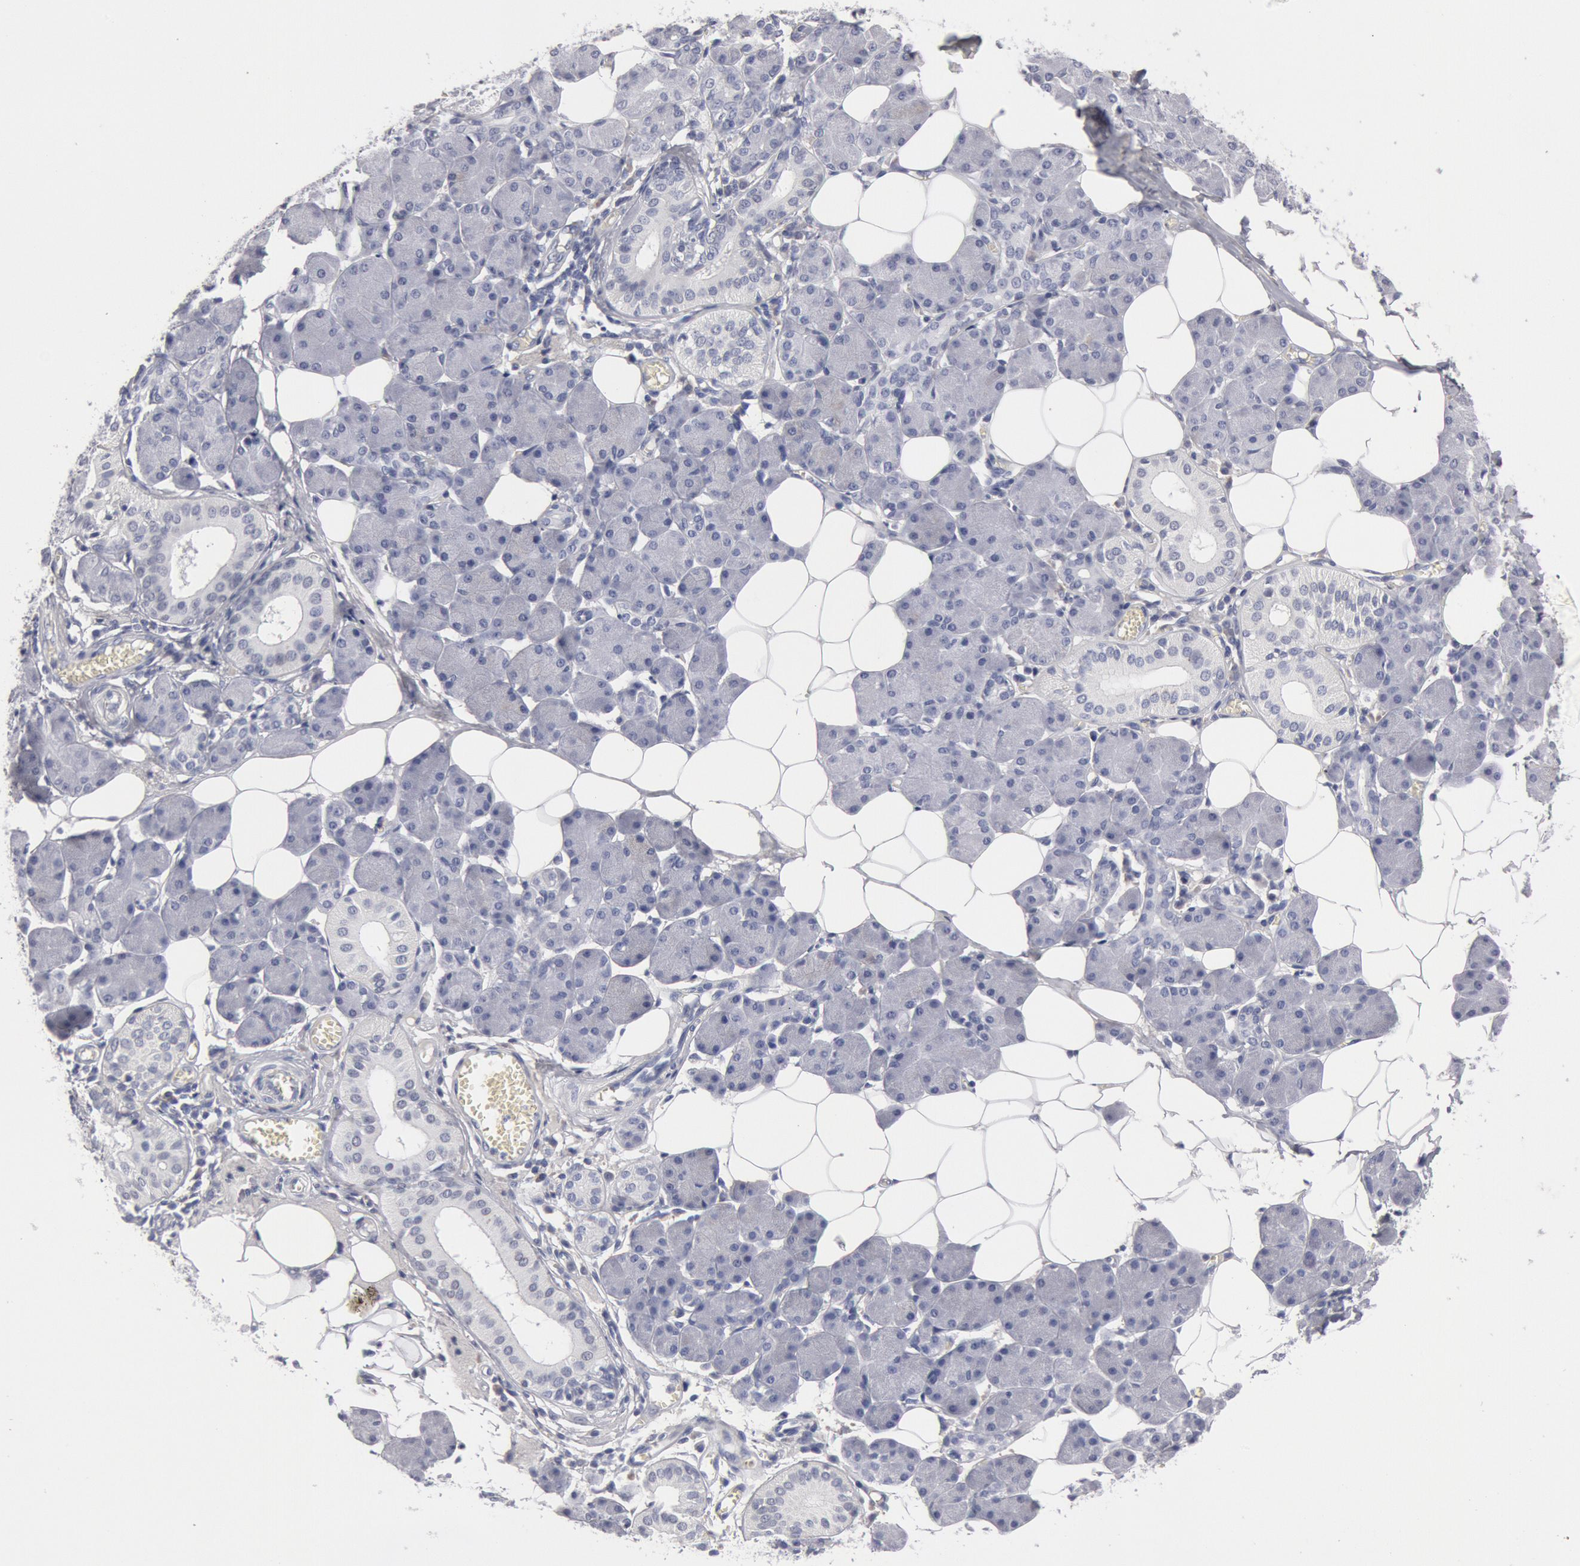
{"staining": {"intensity": "negative", "quantity": "none", "location": "none"}, "tissue": "salivary gland", "cell_type": "Glandular cells", "image_type": "normal", "snomed": [{"axis": "morphology", "description": "Normal tissue, NOS"}, {"axis": "morphology", "description": "Adenoma, NOS"}, {"axis": "topography", "description": "Salivary gland"}], "caption": "Immunohistochemical staining of unremarkable human salivary gland exhibits no significant expression in glandular cells. Brightfield microscopy of immunohistochemistry (IHC) stained with DAB (brown) and hematoxylin (blue), captured at high magnification.", "gene": "FOXA2", "patient": {"sex": "female", "age": 32}}